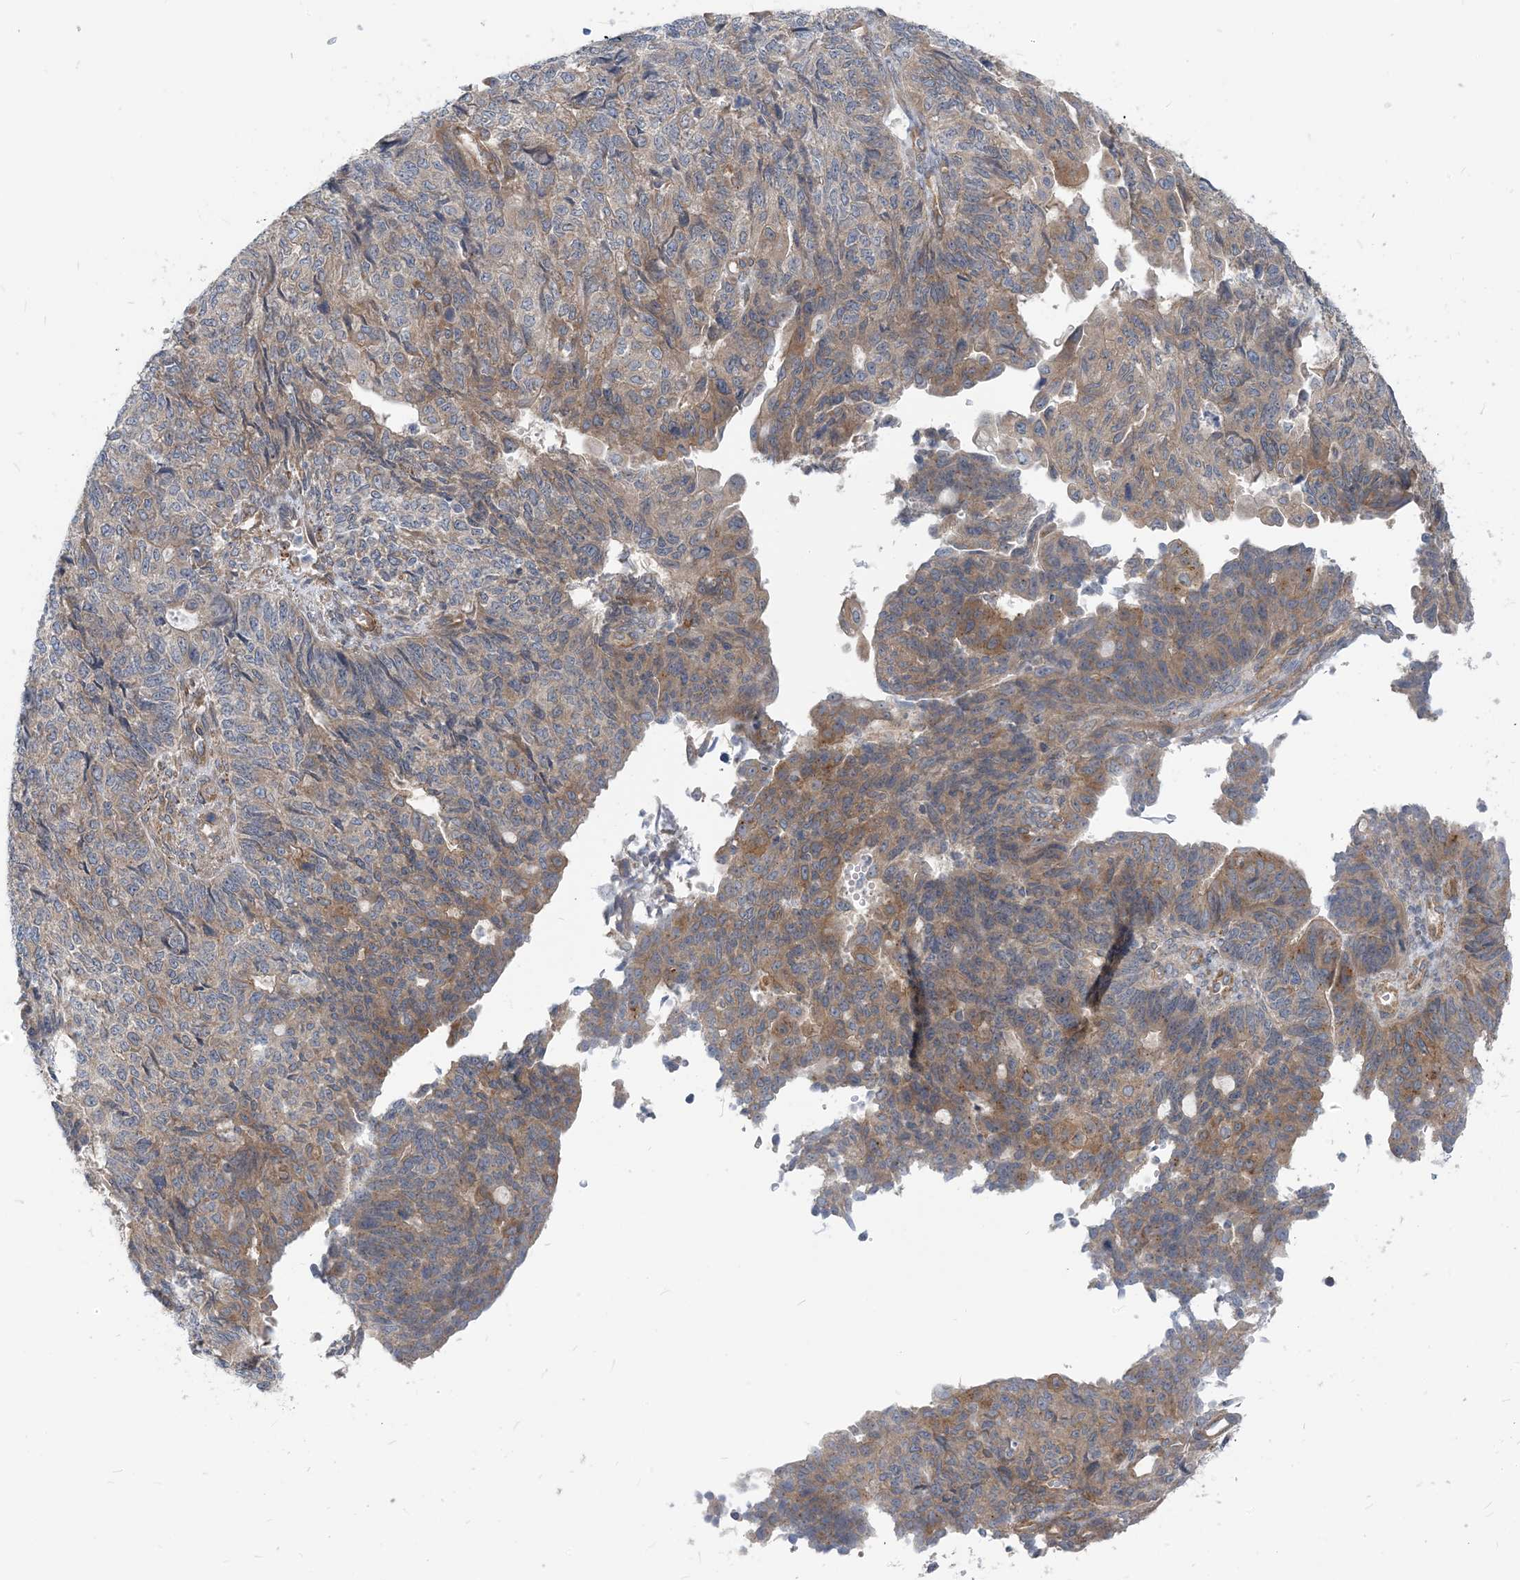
{"staining": {"intensity": "moderate", "quantity": "<25%", "location": "cytoplasmic/membranous"}, "tissue": "endometrial cancer", "cell_type": "Tumor cells", "image_type": "cancer", "snomed": [{"axis": "morphology", "description": "Adenocarcinoma, NOS"}, {"axis": "topography", "description": "Endometrium"}], "caption": "IHC staining of endometrial cancer (adenocarcinoma), which displays low levels of moderate cytoplasmic/membranous staining in about <25% of tumor cells indicating moderate cytoplasmic/membranous protein expression. The staining was performed using DAB (brown) for protein detection and nuclei were counterstained in hematoxylin (blue).", "gene": "PLEKHA3", "patient": {"sex": "female", "age": 32}}